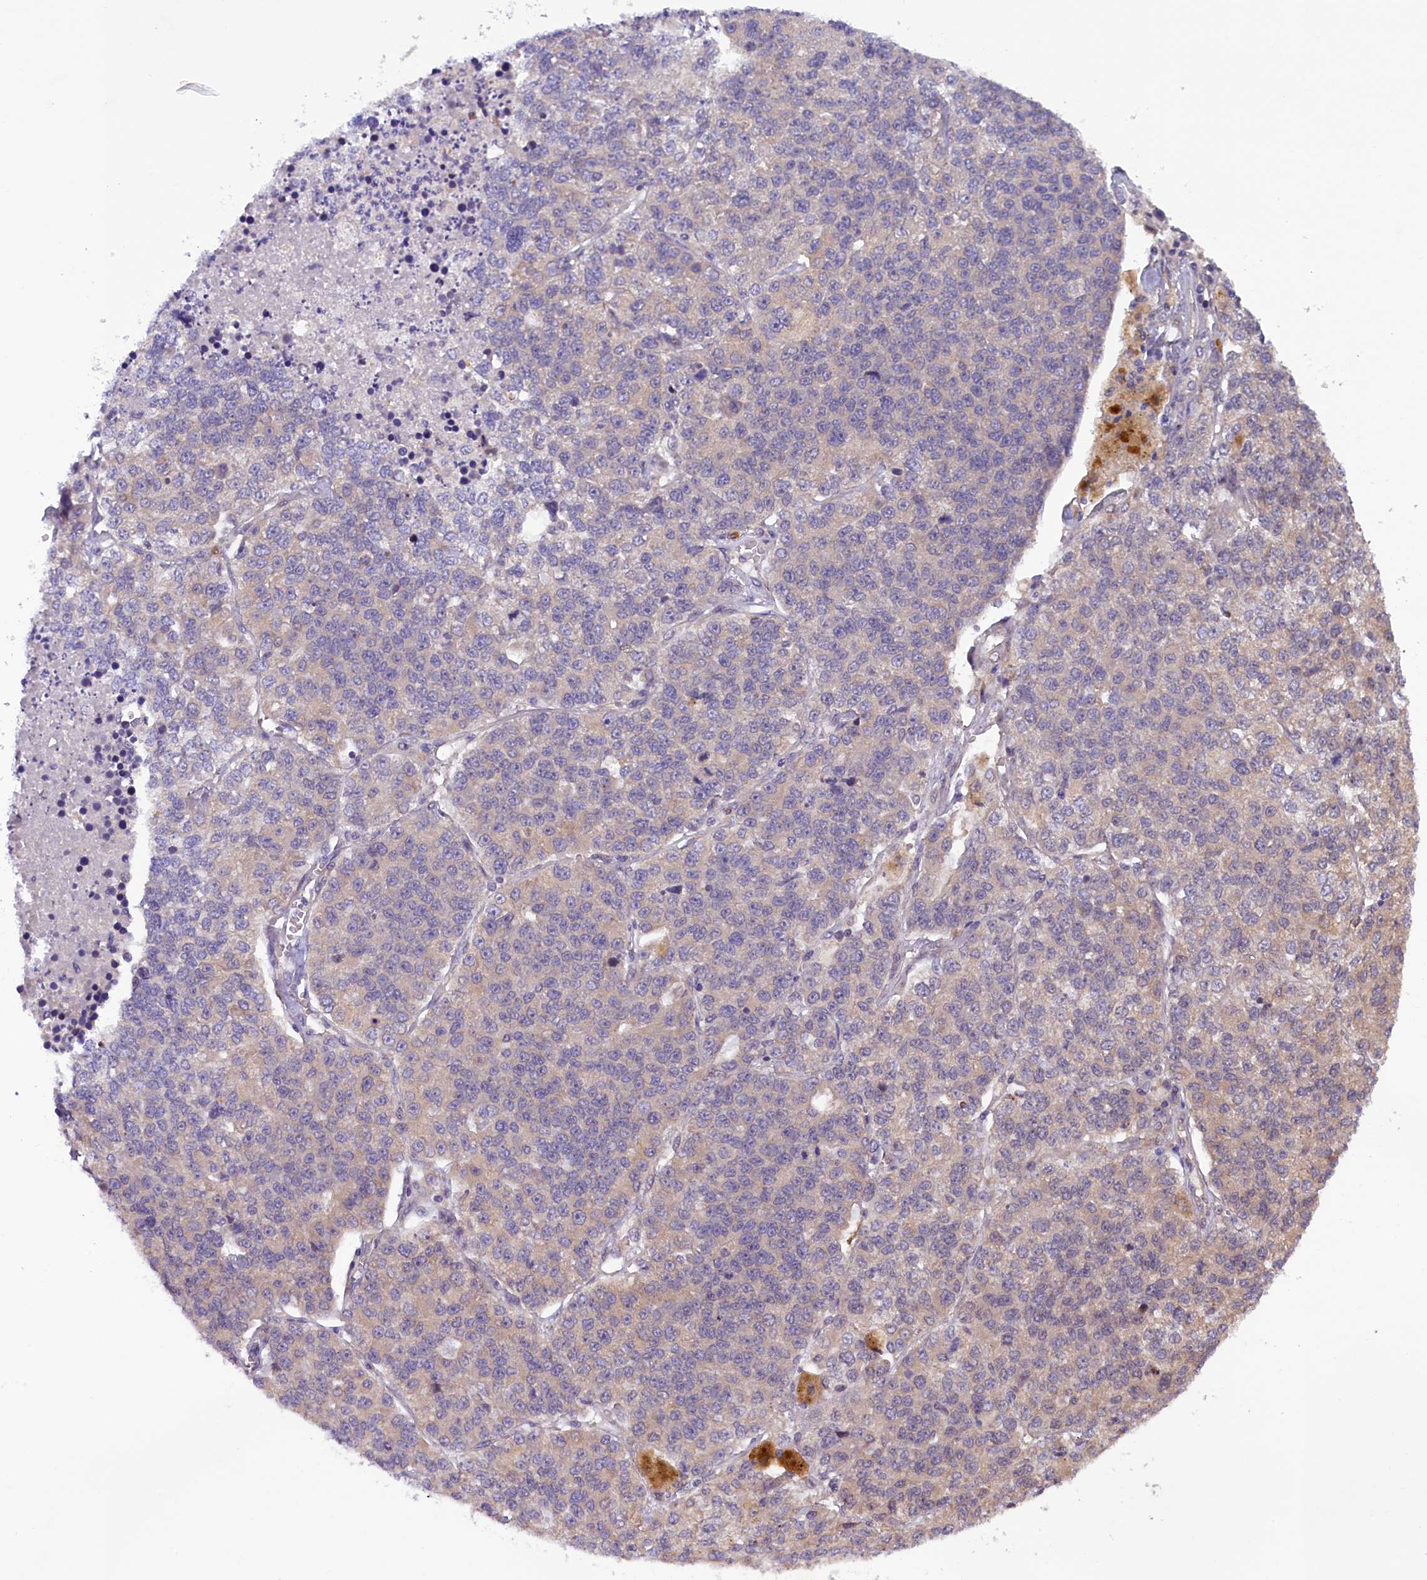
{"staining": {"intensity": "weak", "quantity": "<25%", "location": "cytoplasmic/membranous"}, "tissue": "lung cancer", "cell_type": "Tumor cells", "image_type": "cancer", "snomed": [{"axis": "morphology", "description": "Adenocarcinoma, NOS"}, {"axis": "topography", "description": "Lung"}], "caption": "High magnification brightfield microscopy of lung cancer stained with DAB (brown) and counterstained with hematoxylin (blue): tumor cells show no significant positivity. Brightfield microscopy of immunohistochemistry (IHC) stained with DAB (brown) and hematoxylin (blue), captured at high magnification.", "gene": "CCDC9B", "patient": {"sex": "male", "age": 49}}